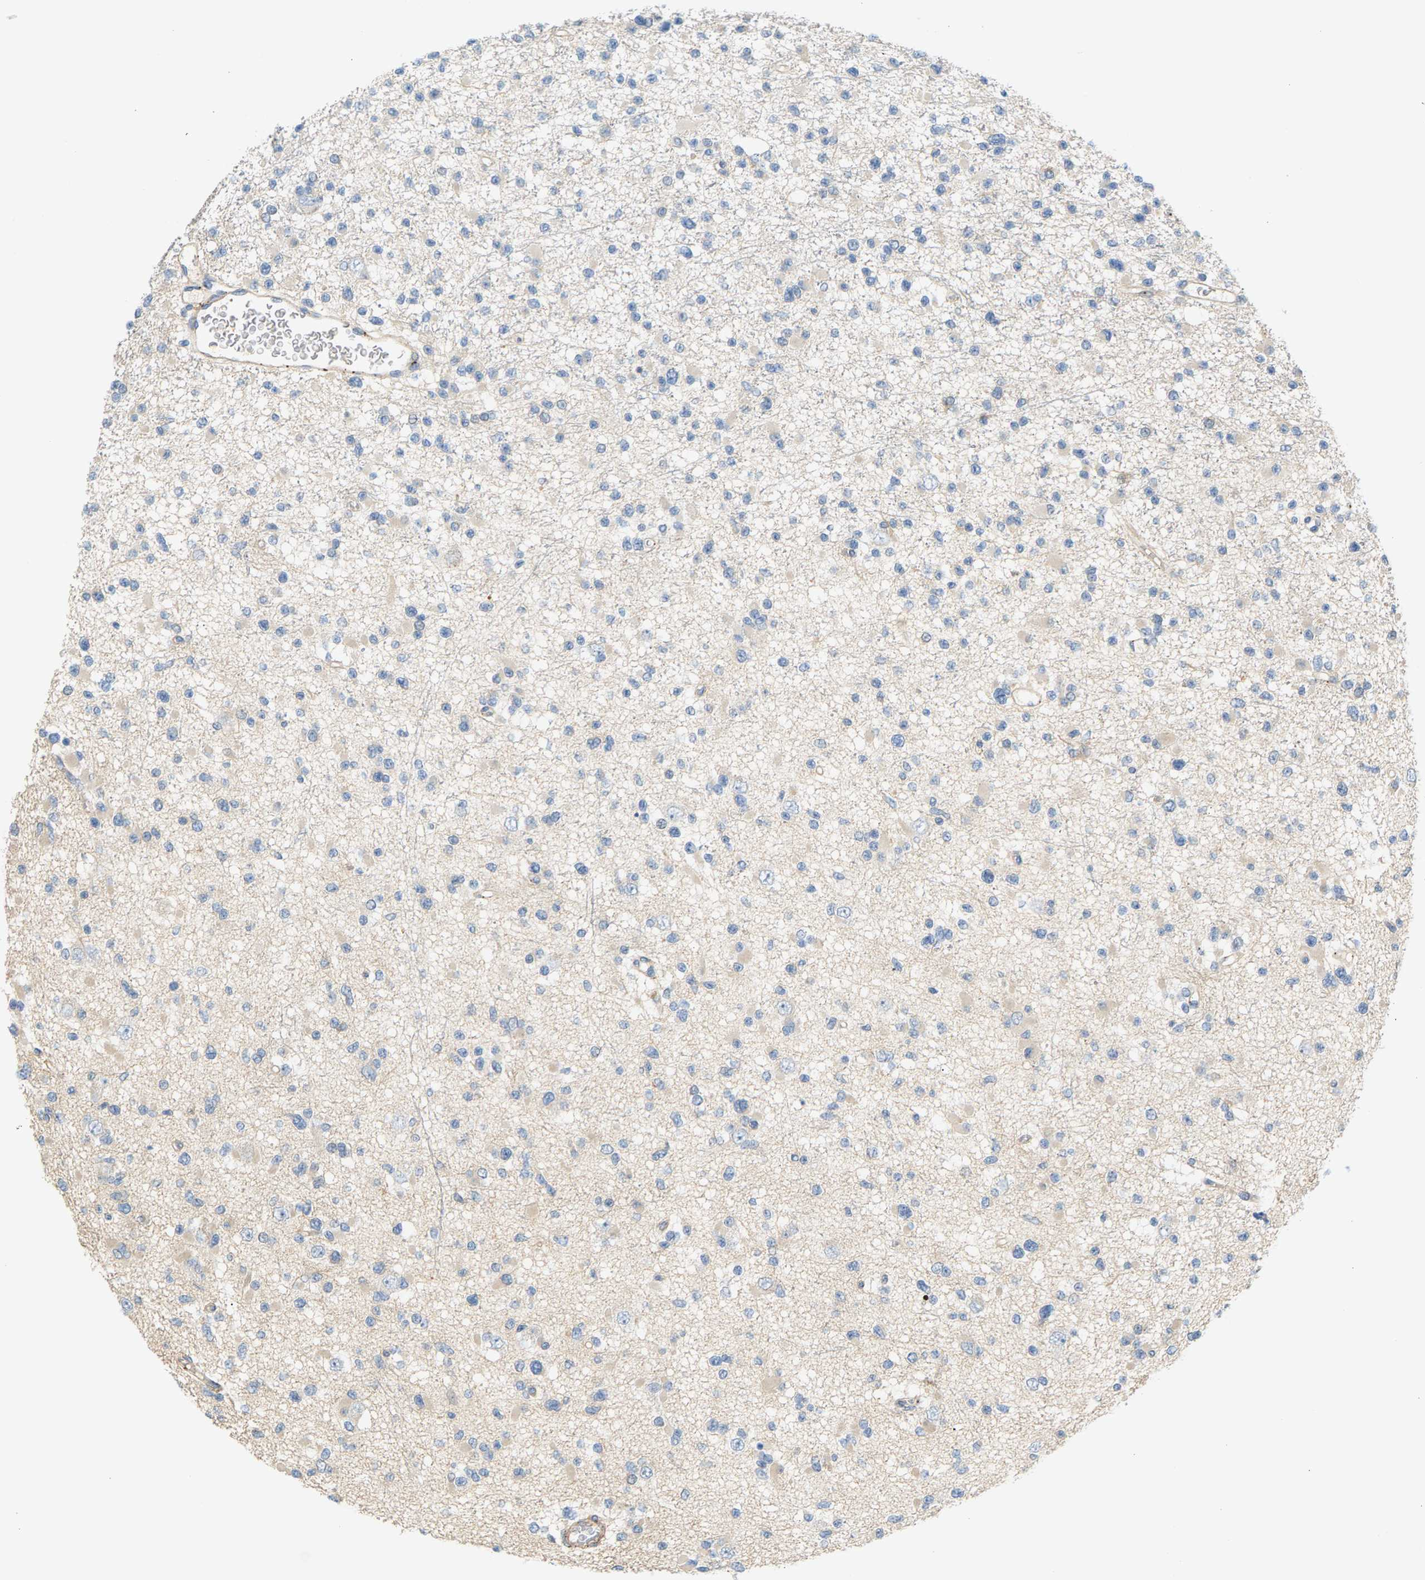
{"staining": {"intensity": "negative", "quantity": "none", "location": "none"}, "tissue": "glioma", "cell_type": "Tumor cells", "image_type": "cancer", "snomed": [{"axis": "morphology", "description": "Glioma, malignant, Low grade"}, {"axis": "topography", "description": "Brain"}], "caption": "There is no significant staining in tumor cells of glioma.", "gene": "KRTAP27-1", "patient": {"sex": "female", "age": 22}}